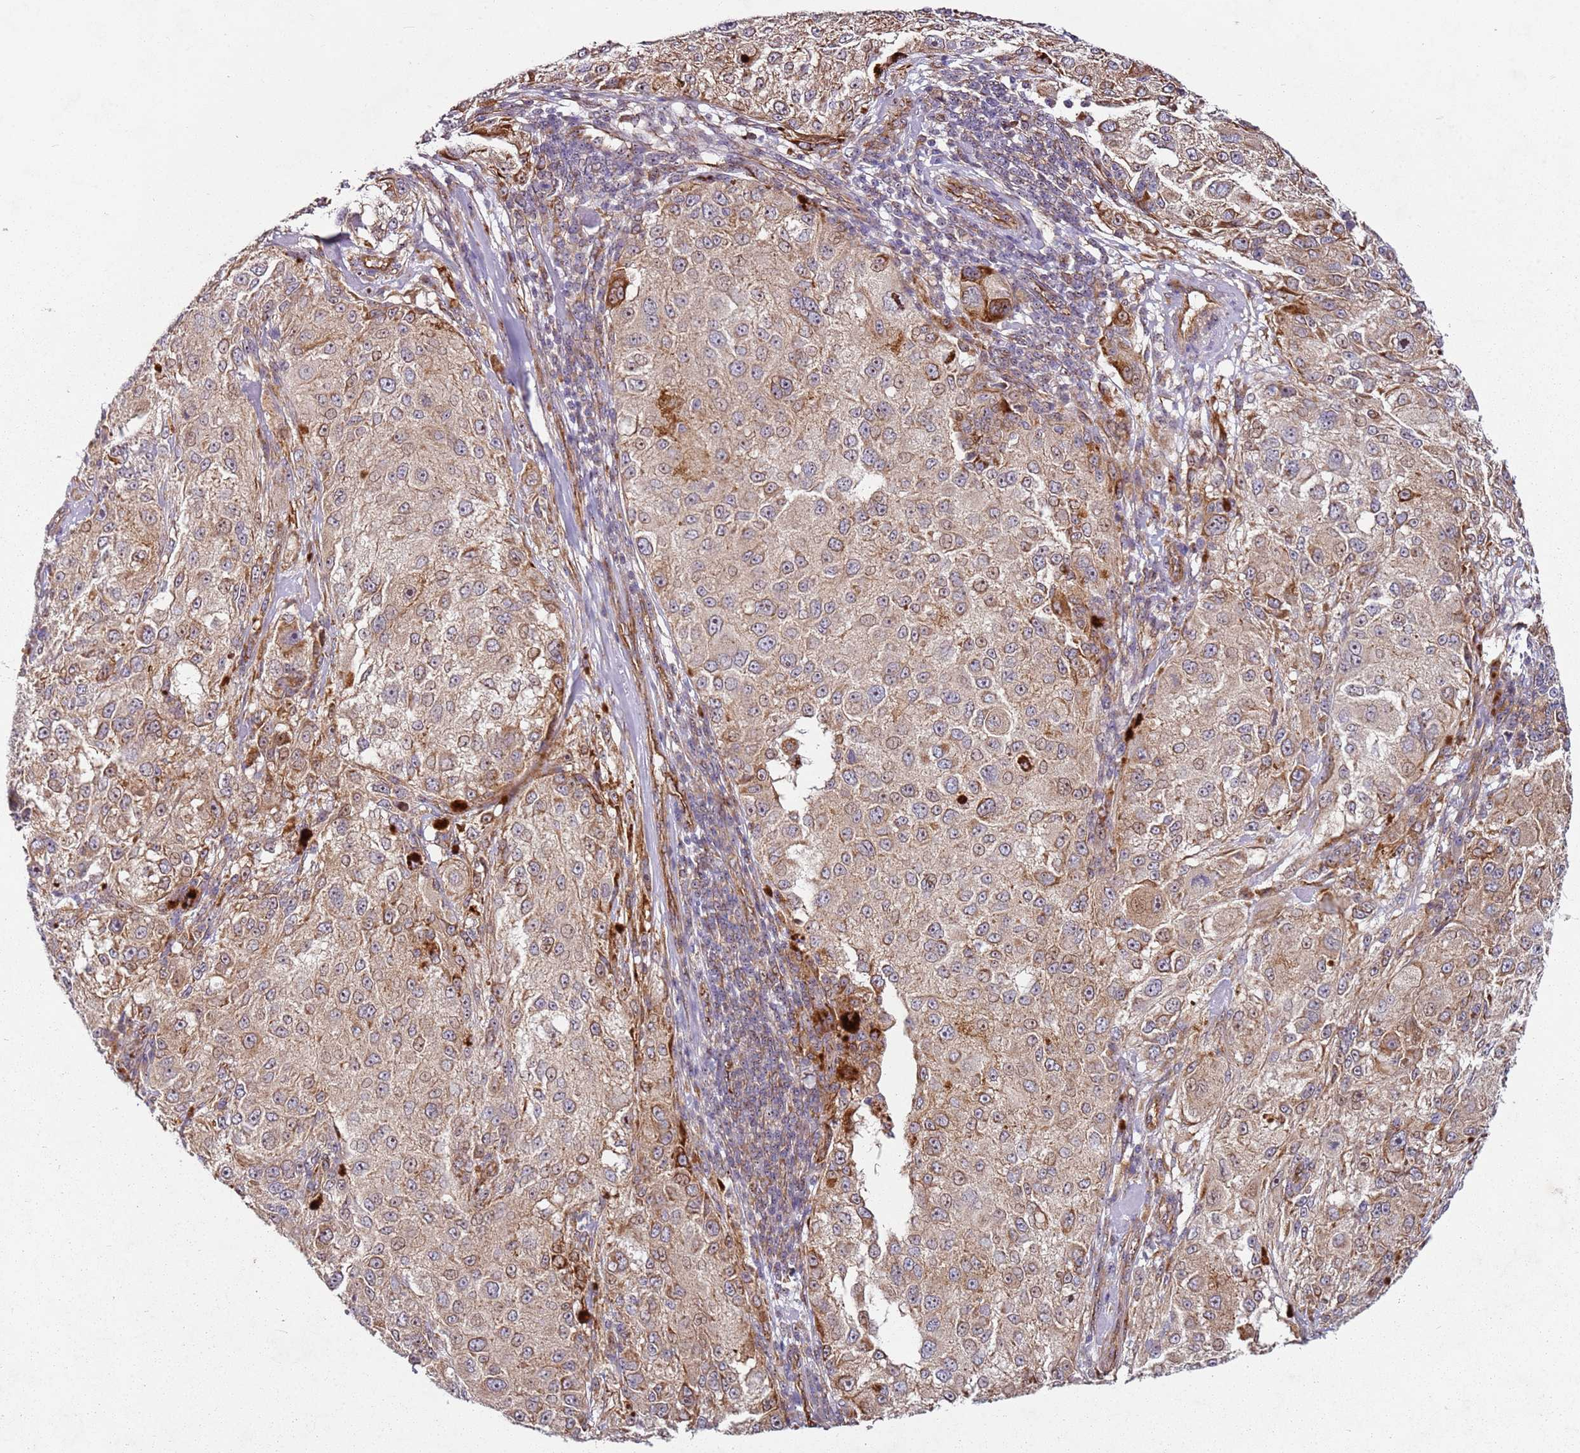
{"staining": {"intensity": "moderate", "quantity": ">75%", "location": "cytoplasmic/membranous"}, "tissue": "melanoma", "cell_type": "Tumor cells", "image_type": "cancer", "snomed": [{"axis": "morphology", "description": "Necrosis, NOS"}, {"axis": "morphology", "description": "Malignant melanoma, NOS"}, {"axis": "topography", "description": "Skin"}], "caption": "A medium amount of moderate cytoplasmic/membranous positivity is seen in approximately >75% of tumor cells in malignant melanoma tissue.", "gene": "C2CD4B", "patient": {"sex": "female", "age": 87}}